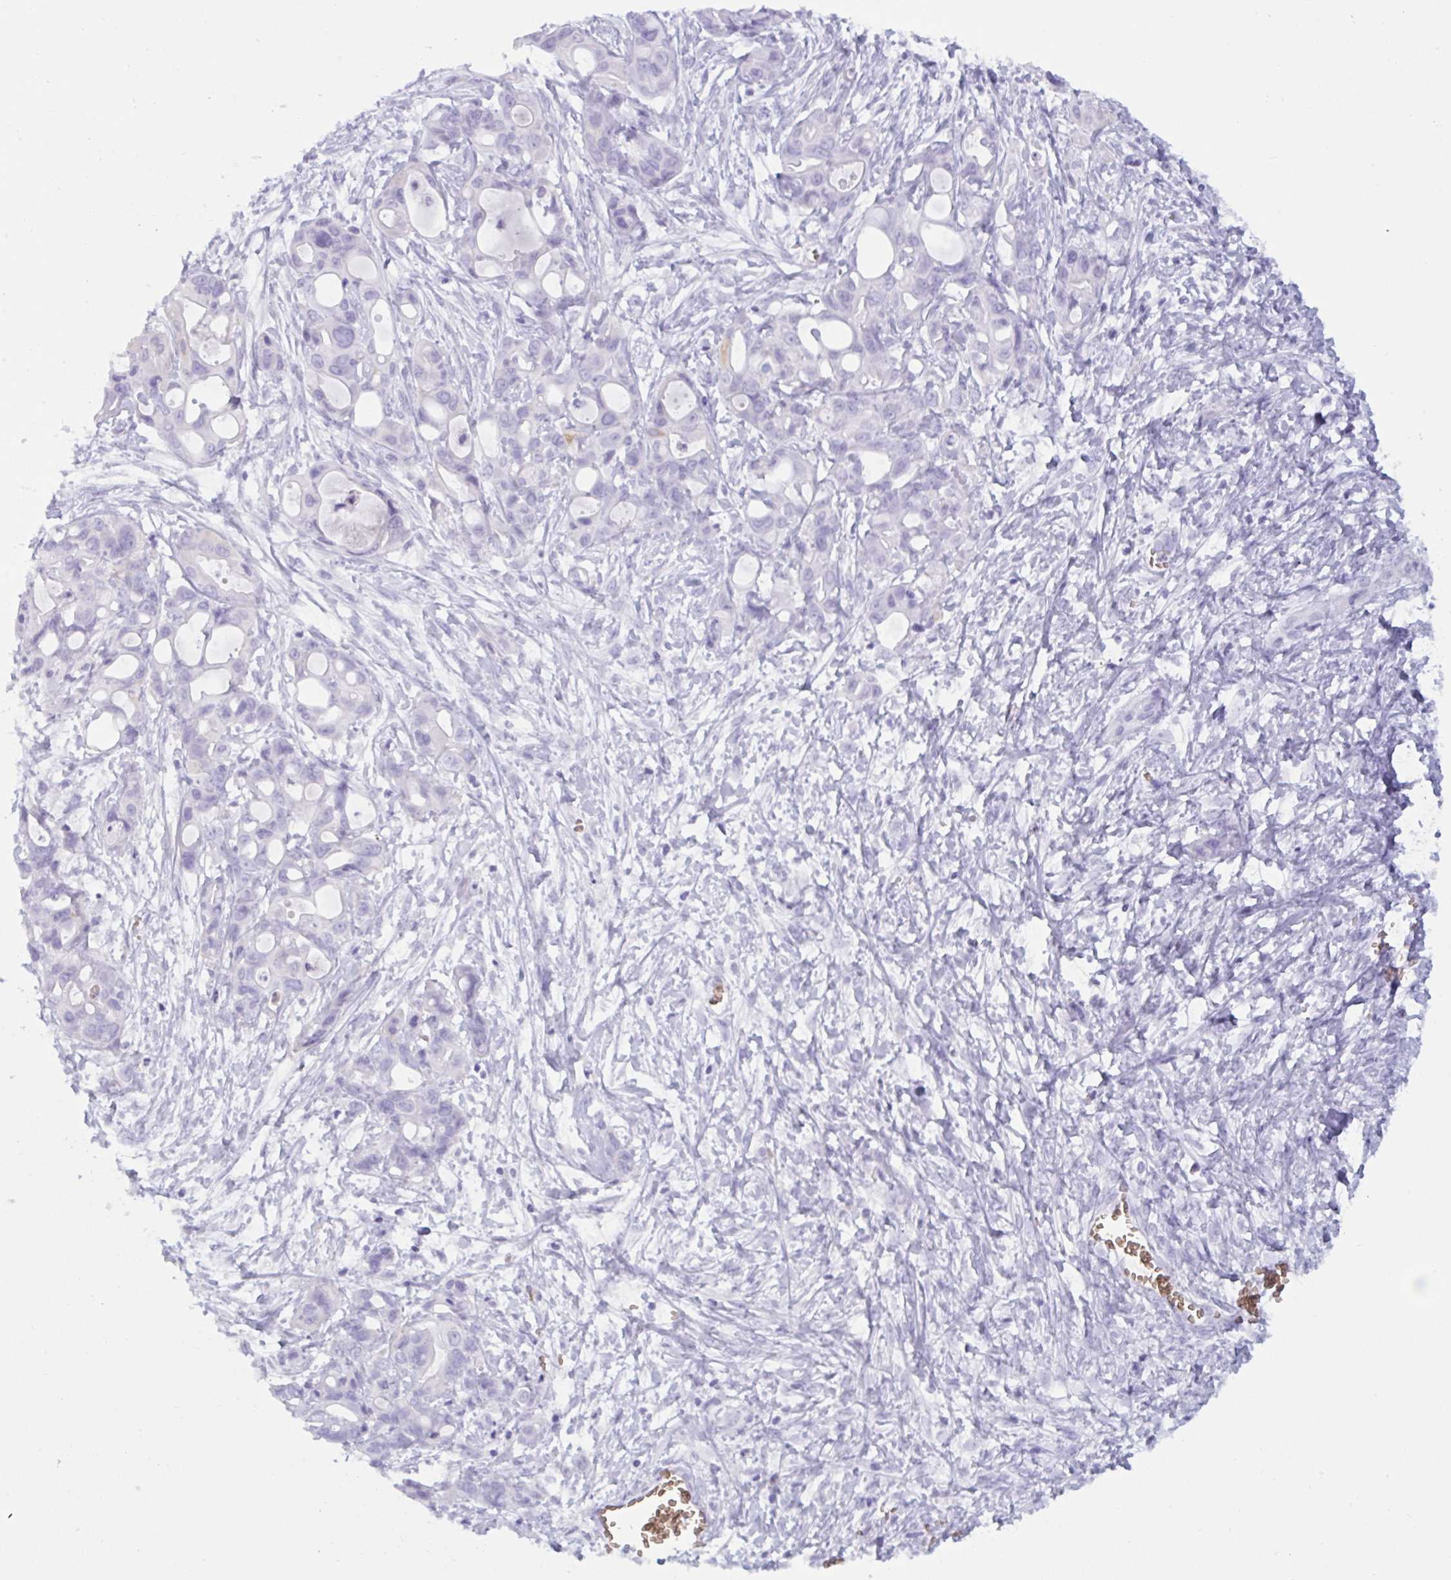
{"staining": {"intensity": "negative", "quantity": "none", "location": "none"}, "tissue": "ovarian cancer", "cell_type": "Tumor cells", "image_type": "cancer", "snomed": [{"axis": "morphology", "description": "Cystadenocarcinoma, mucinous, NOS"}, {"axis": "topography", "description": "Ovary"}], "caption": "Immunohistochemical staining of mucinous cystadenocarcinoma (ovarian) exhibits no significant staining in tumor cells.", "gene": "SLC2A1", "patient": {"sex": "female", "age": 70}}